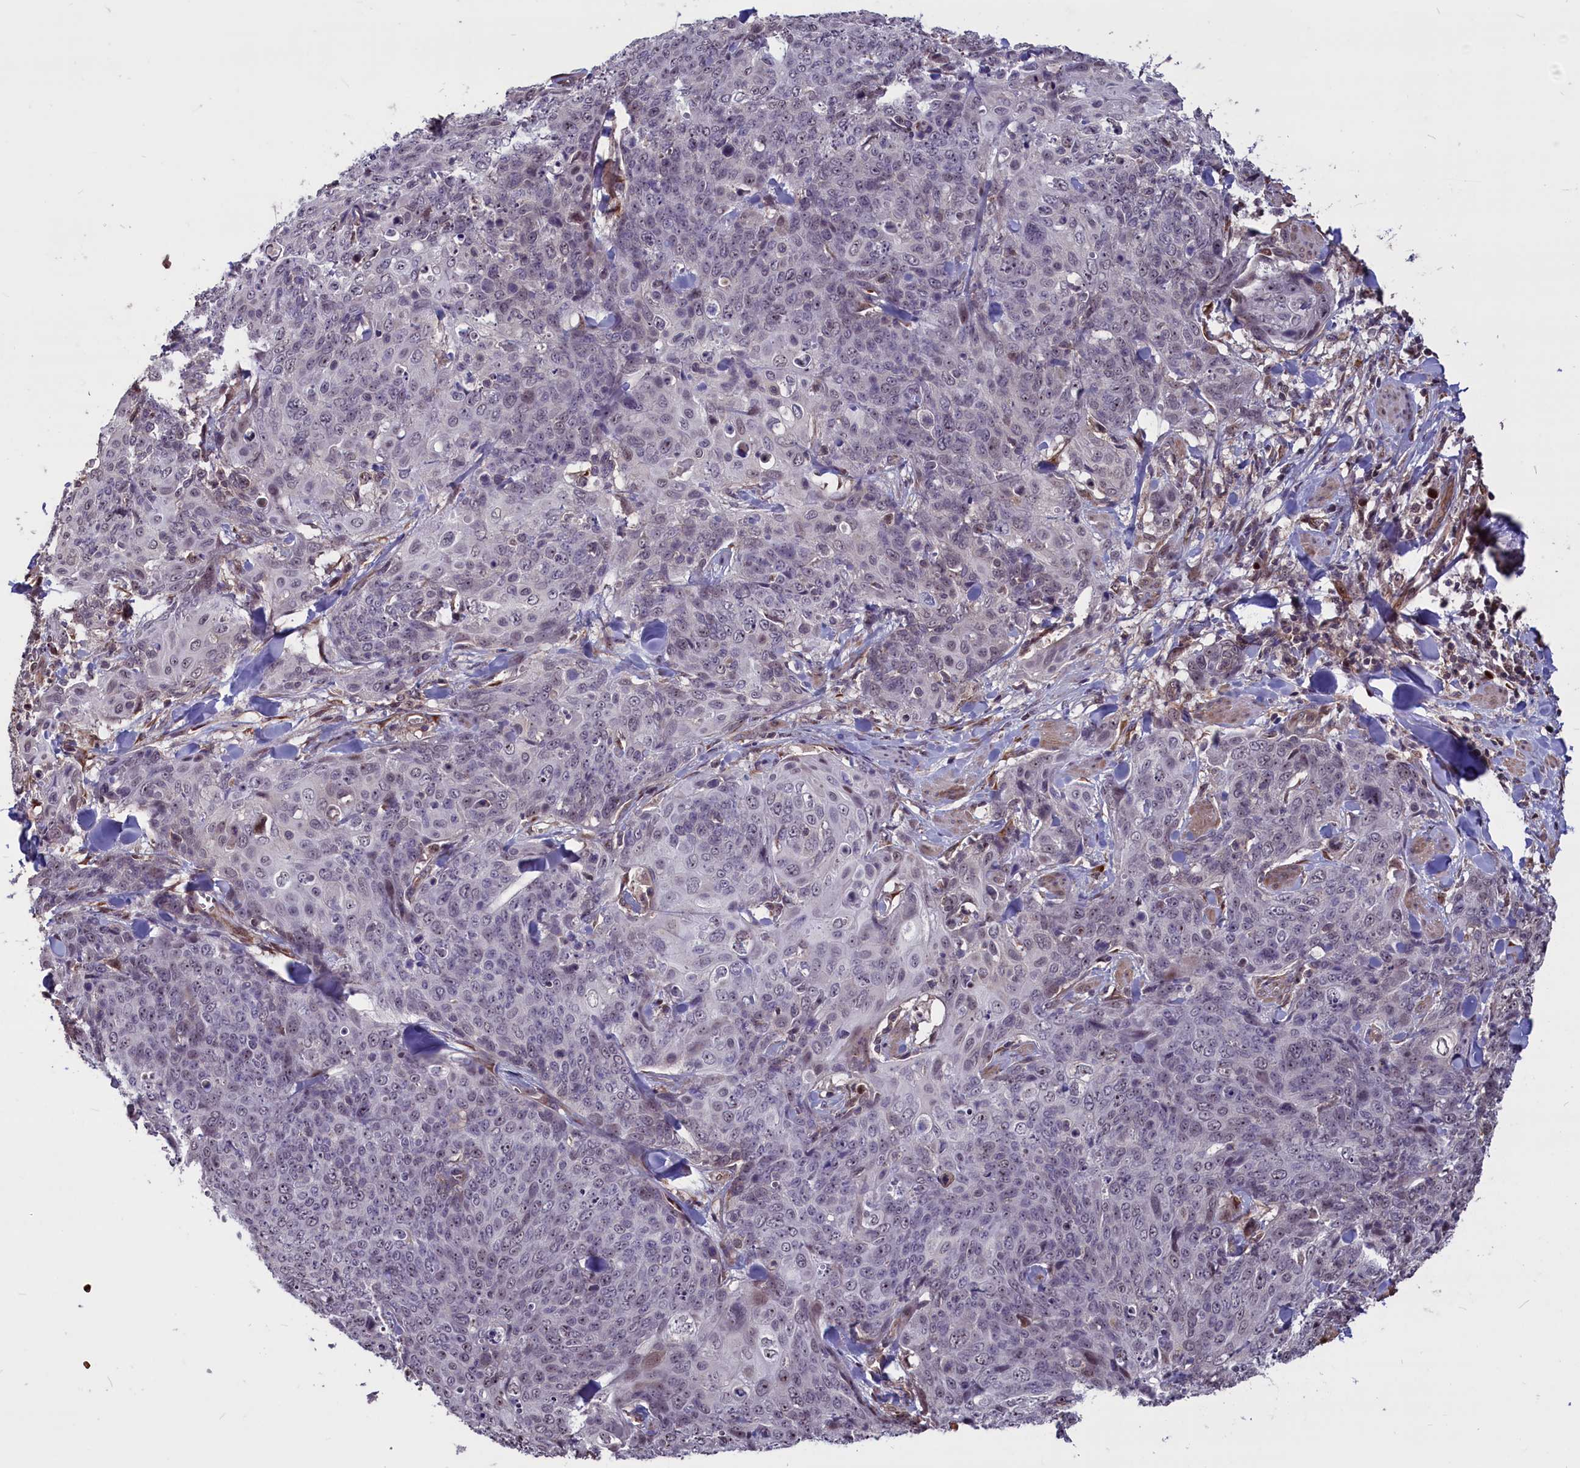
{"staining": {"intensity": "weak", "quantity": "<25%", "location": "nuclear"}, "tissue": "skin cancer", "cell_type": "Tumor cells", "image_type": "cancer", "snomed": [{"axis": "morphology", "description": "Squamous cell carcinoma, NOS"}, {"axis": "topography", "description": "Skin"}, {"axis": "topography", "description": "Vulva"}], "caption": "Tumor cells are negative for protein expression in human squamous cell carcinoma (skin).", "gene": "SHFL", "patient": {"sex": "female", "age": 85}}